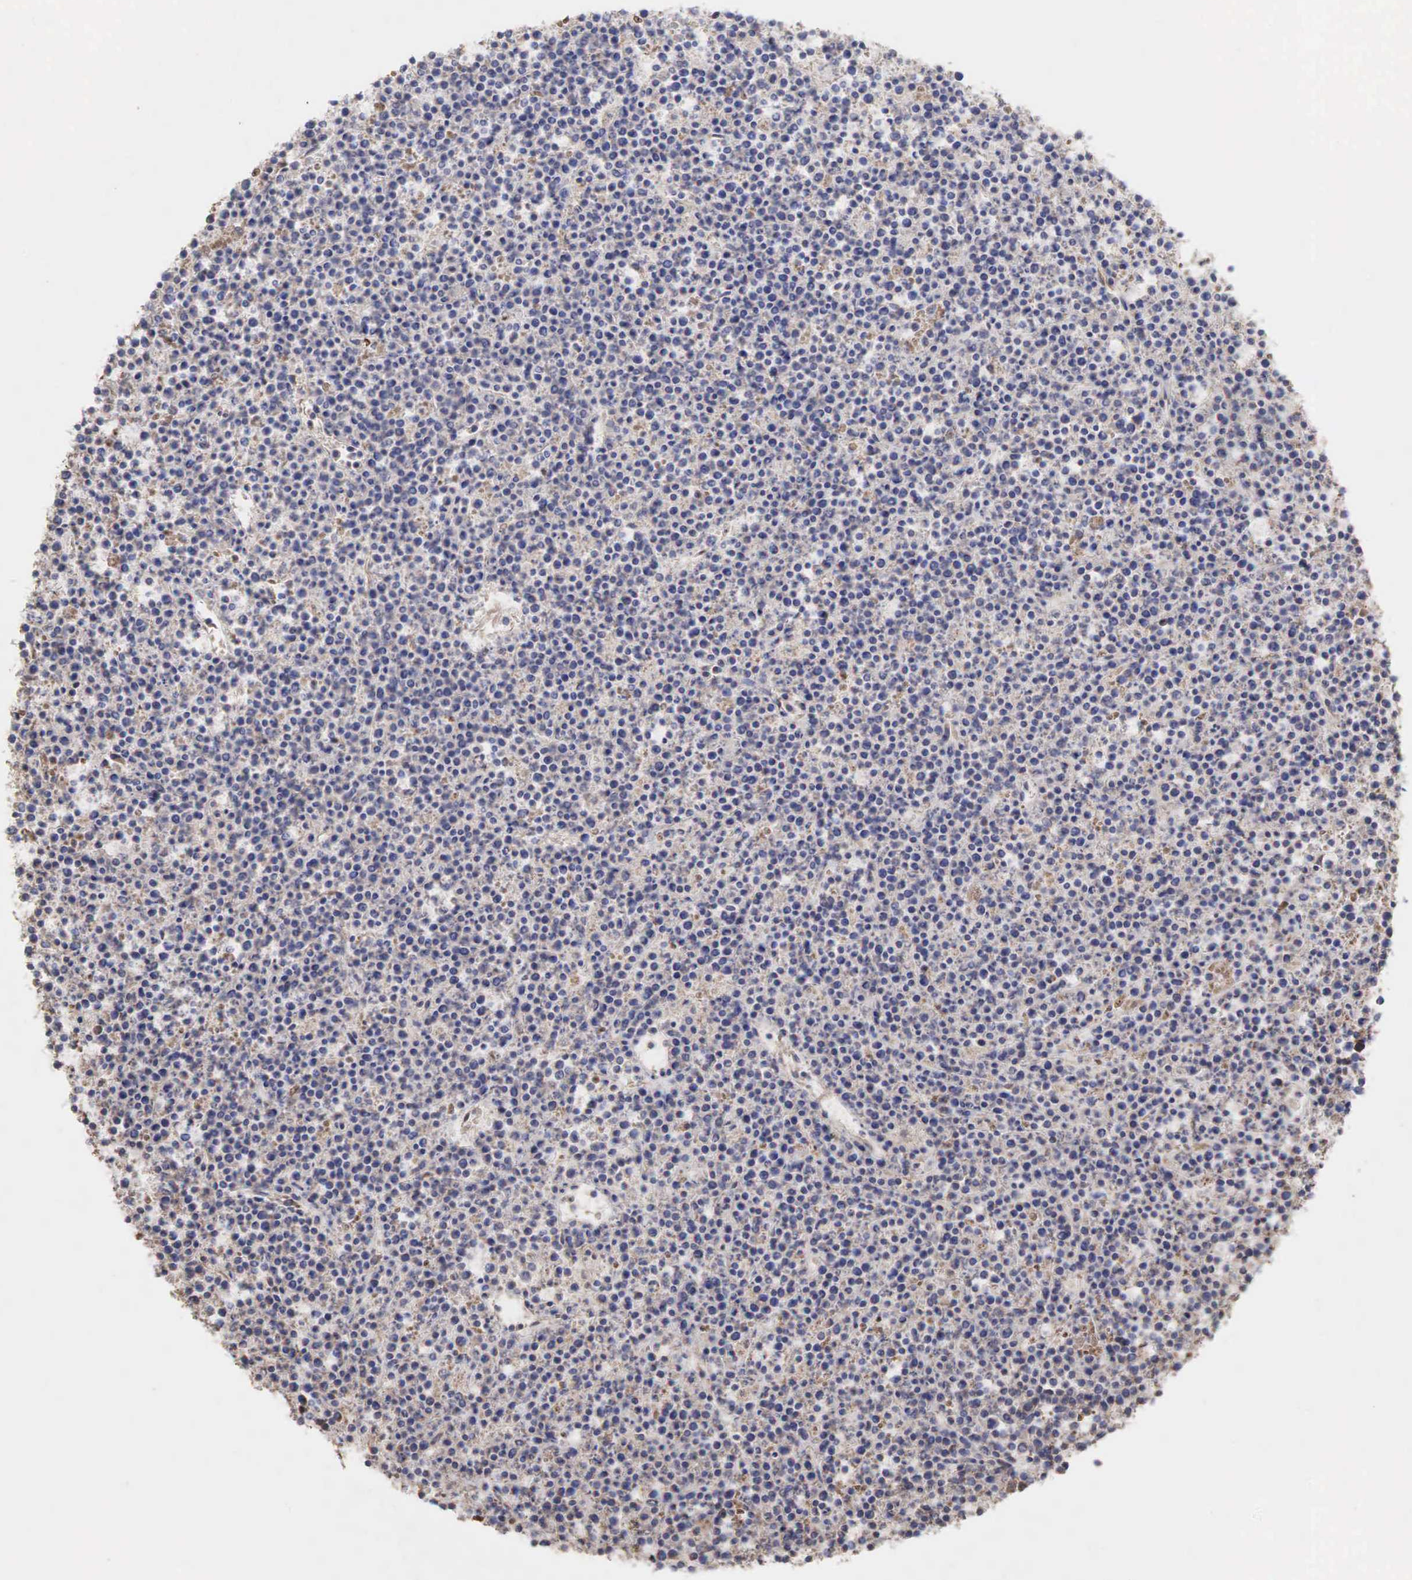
{"staining": {"intensity": "negative", "quantity": "none", "location": "none"}, "tissue": "lymphoma", "cell_type": "Tumor cells", "image_type": "cancer", "snomed": [{"axis": "morphology", "description": "Malignant lymphoma, non-Hodgkin's type, High grade"}, {"axis": "topography", "description": "Ovary"}], "caption": "This is an immunohistochemistry histopathology image of human high-grade malignant lymphoma, non-Hodgkin's type. There is no staining in tumor cells.", "gene": "PABPC5", "patient": {"sex": "female", "age": 56}}